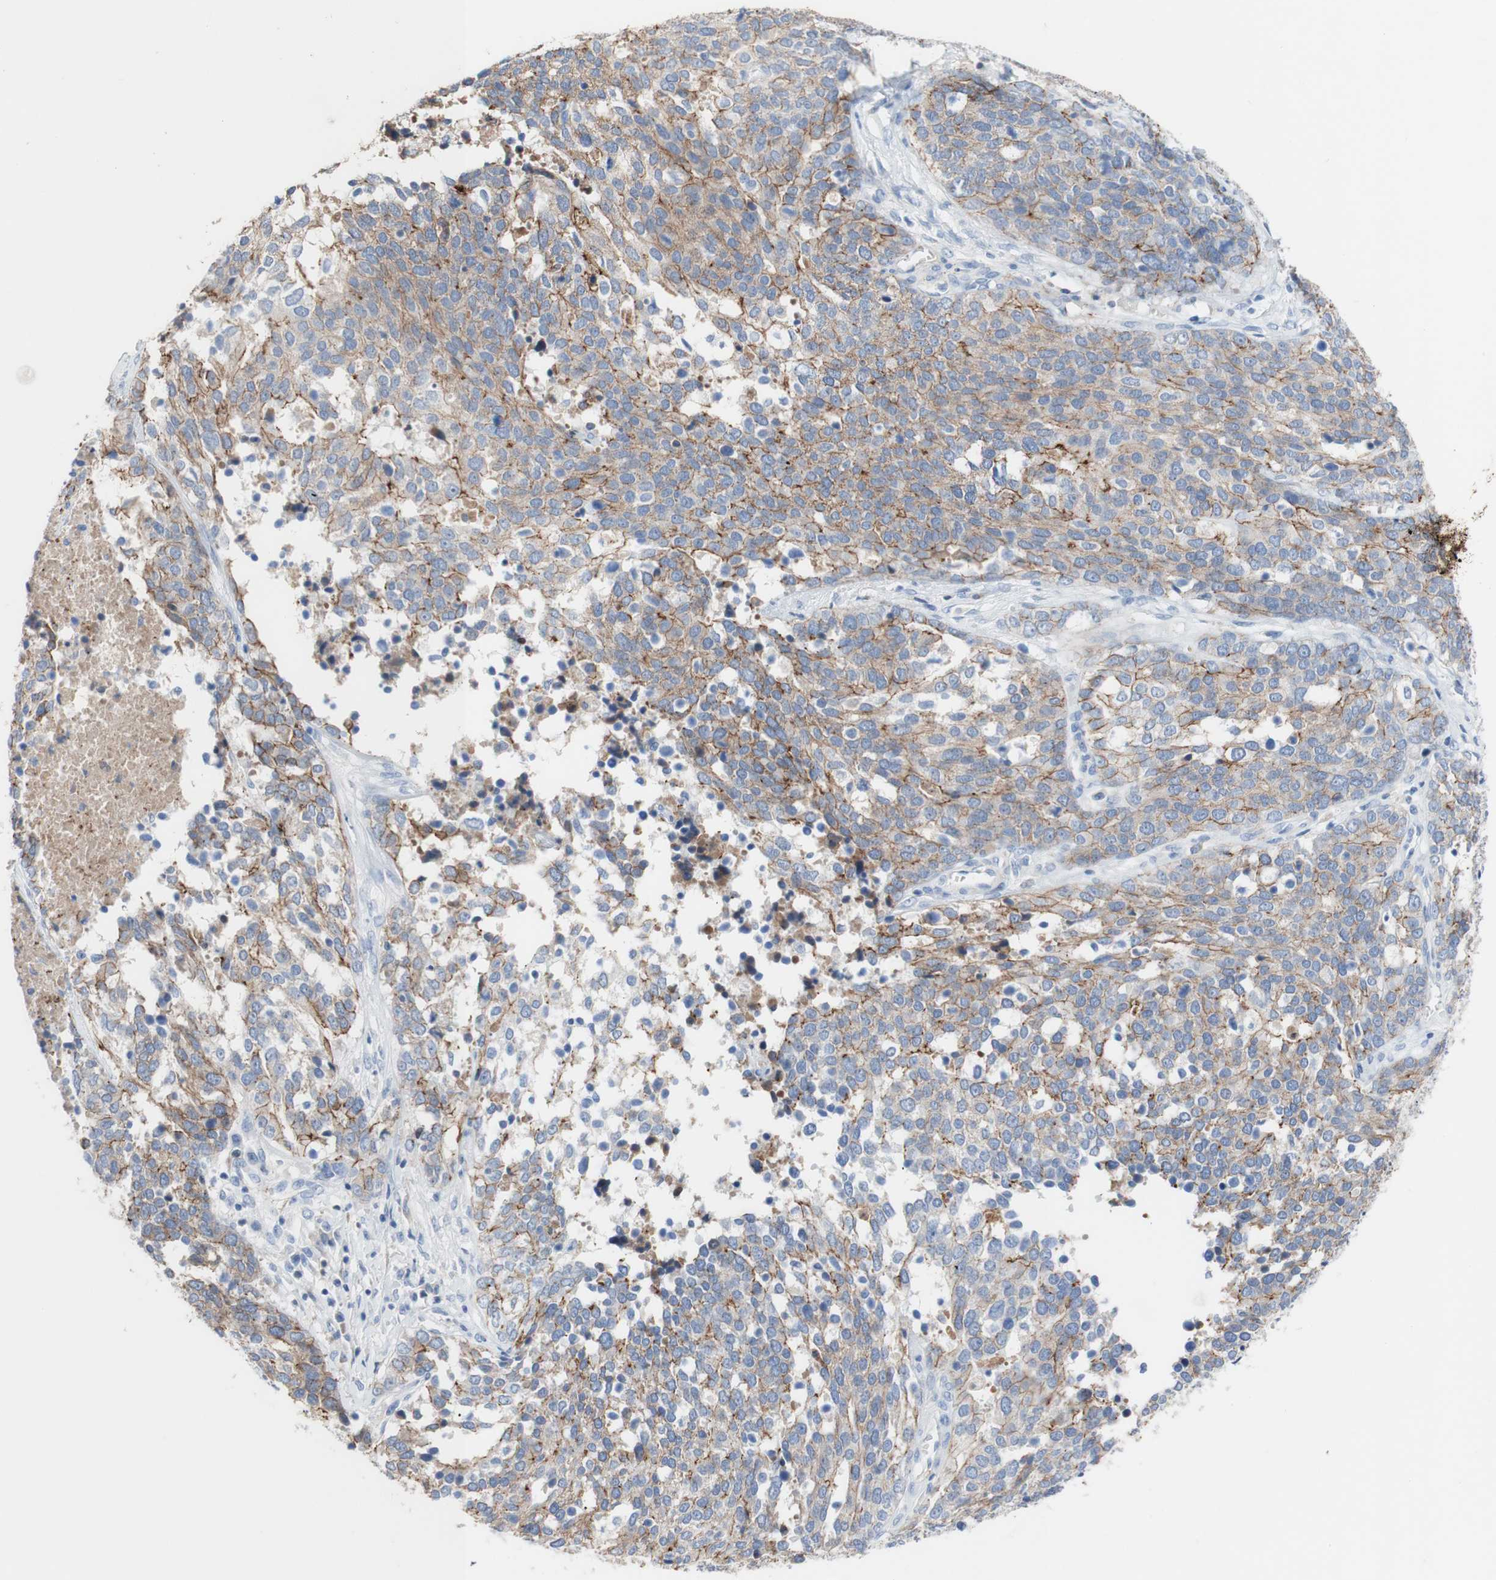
{"staining": {"intensity": "moderate", "quantity": "25%-75%", "location": "cytoplasmic/membranous"}, "tissue": "ovarian cancer", "cell_type": "Tumor cells", "image_type": "cancer", "snomed": [{"axis": "morphology", "description": "Cystadenocarcinoma, serous, NOS"}, {"axis": "topography", "description": "Ovary"}], "caption": "Ovarian cancer stained with a protein marker shows moderate staining in tumor cells.", "gene": "DSC2", "patient": {"sex": "female", "age": 44}}